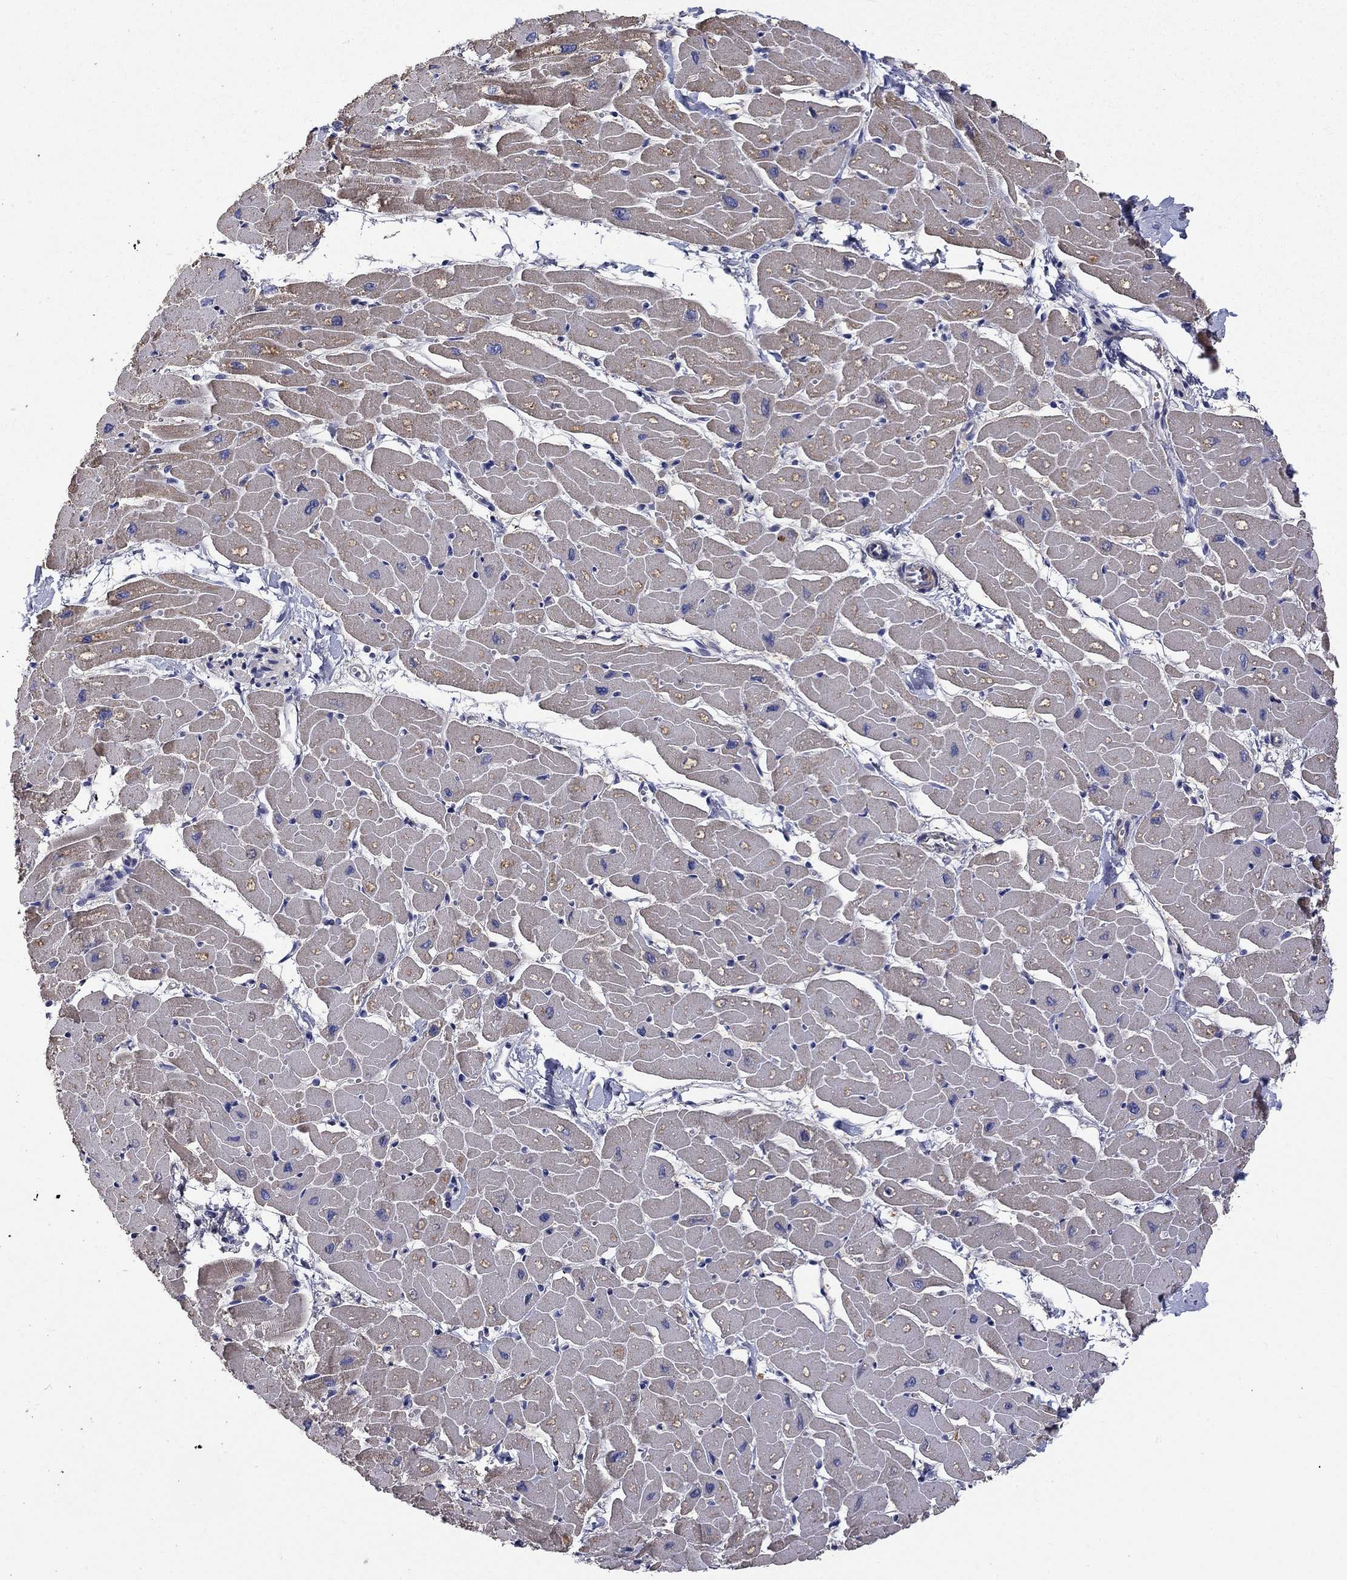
{"staining": {"intensity": "weak", "quantity": ">75%", "location": "cytoplasmic/membranous"}, "tissue": "heart muscle", "cell_type": "Cardiomyocytes", "image_type": "normal", "snomed": [{"axis": "morphology", "description": "Normal tissue, NOS"}, {"axis": "topography", "description": "Heart"}], "caption": "Immunohistochemical staining of normal human heart muscle demonstrates >75% levels of weak cytoplasmic/membranous protein positivity in about >75% of cardiomyocytes. The protein of interest is shown in brown color, while the nuclei are stained blue.", "gene": "CAMKK2", "patient": {"sex": "male", "age": 57}}